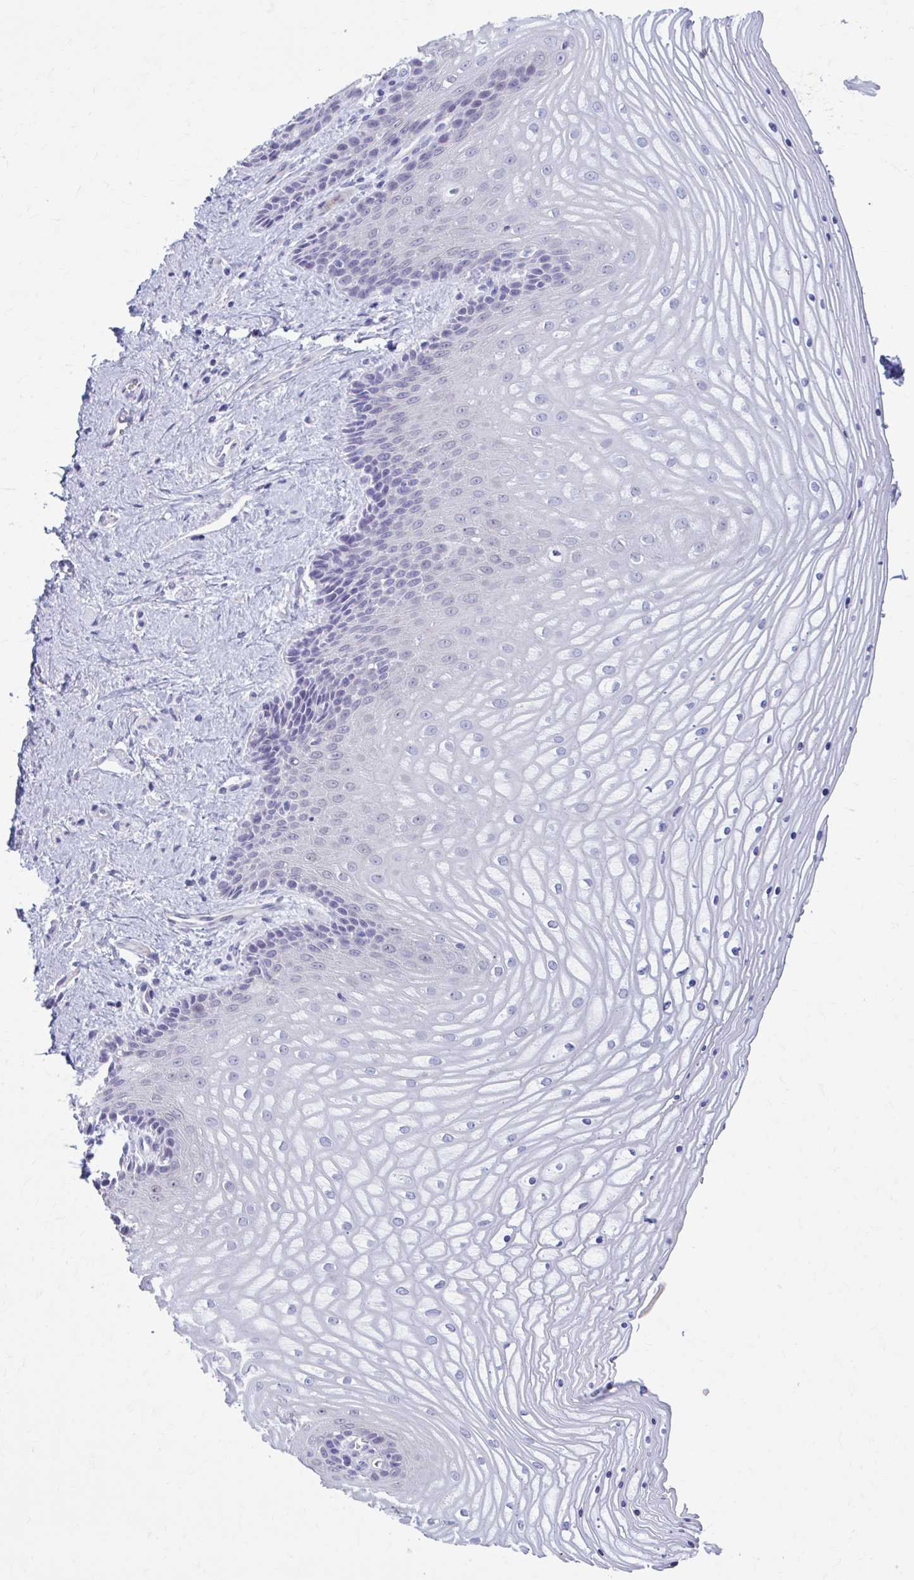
{"staining": {"intensity": "negative", "quantity": "none", "location": "none"}, "tissue": "vagina", "cell_type": "Squamous epithelial cells", "image_type": "normal", "snomed": [{"axis": "morphology", "description": "Normal tissue, NOS"}, {"axis": "topography", "description": "Vagina"}], "caption": "Immunohistochemistry (IHC) micrograph of normal vagina: human vagina stained with DAB displays no significant protein positivity in squamous epithelial cells.", "gene": "C12orf71", "patient": {"sex": "female", "age": 45}}